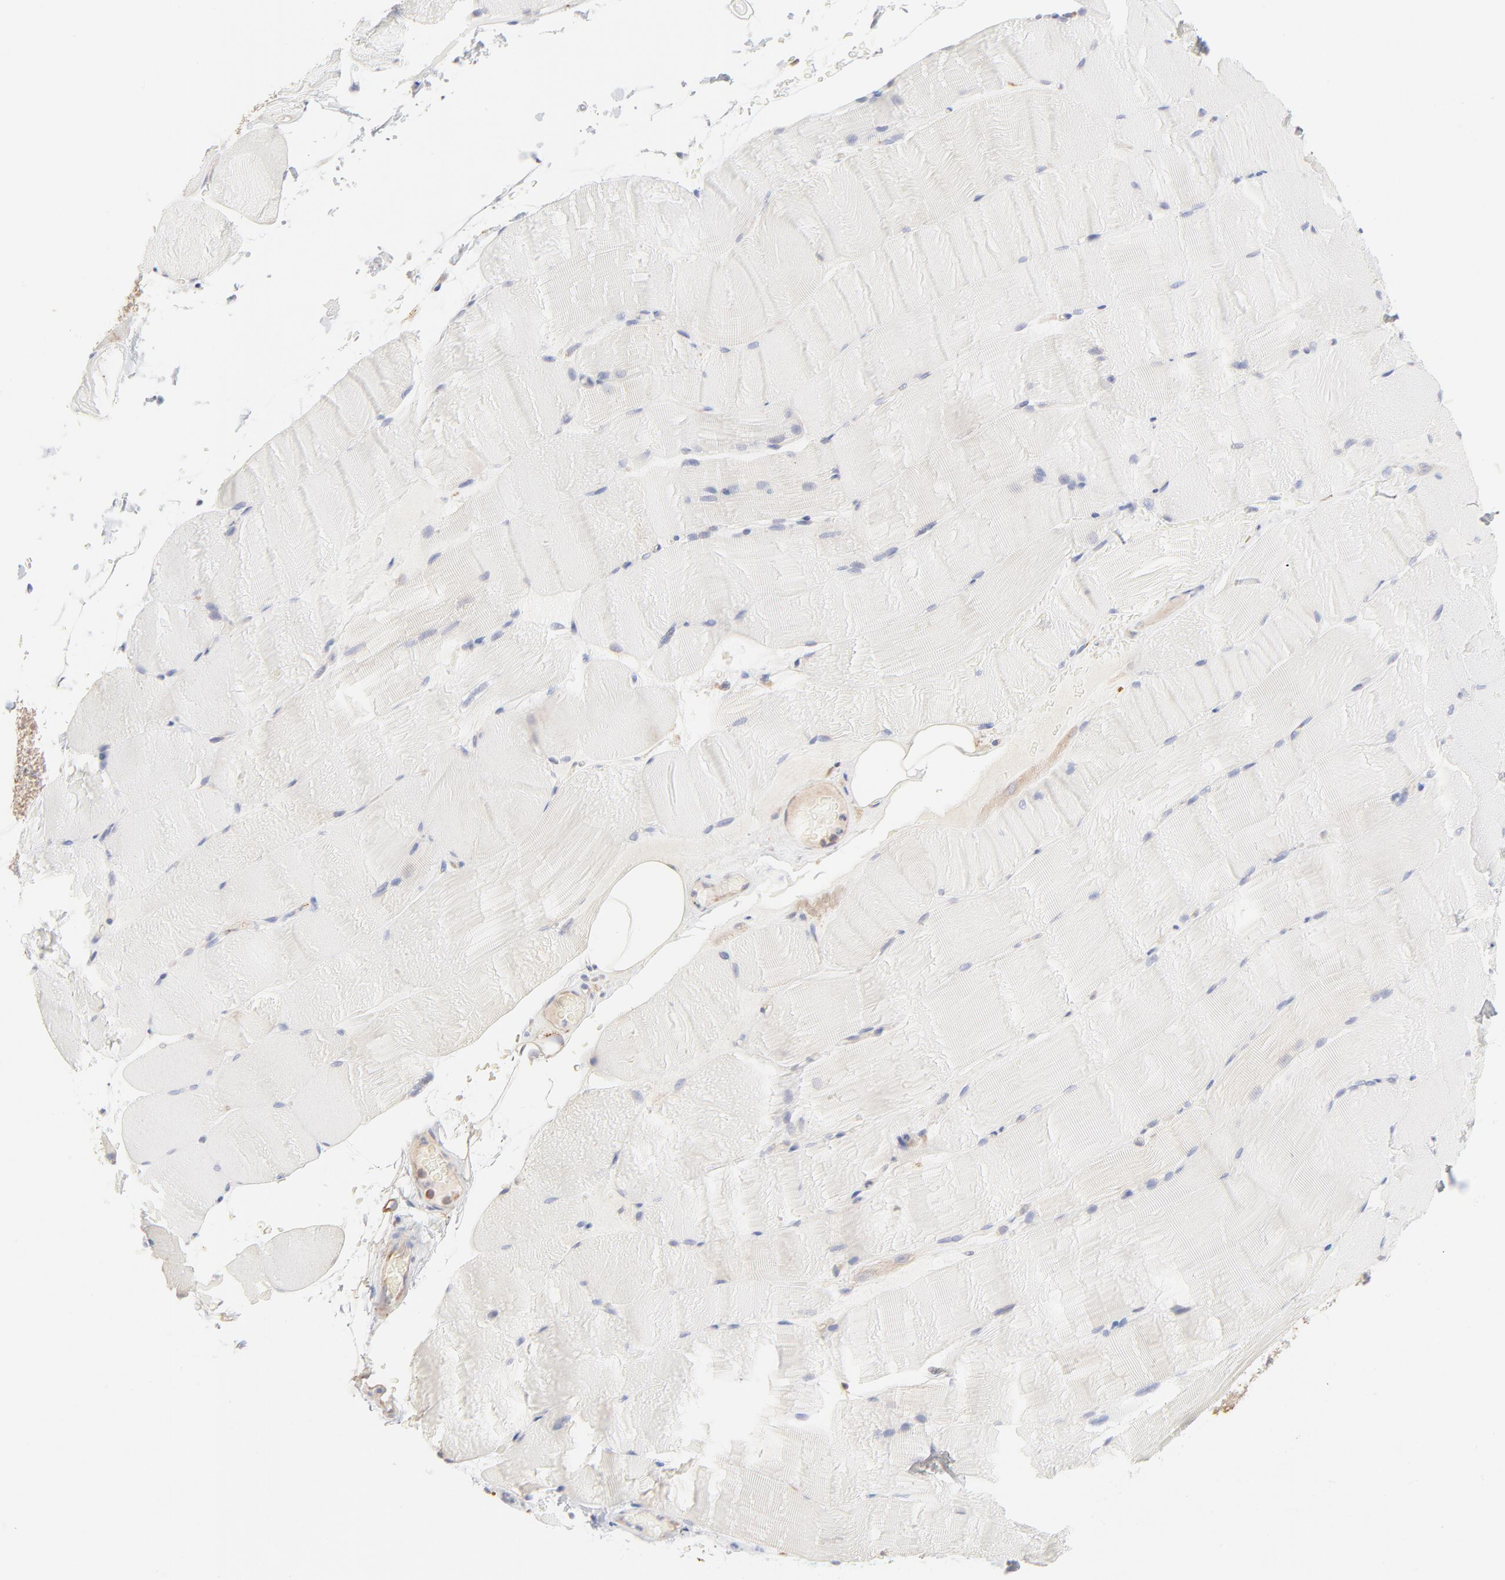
{"staining": {"intensity": "negative", "quantity": "none", "location": "none"}, "tissue": "skeletal muscle", "cell_type": "Myocytes", "image_type": "normal", "snomed": [{"axis": "morphology", "description": "Normal tissue, NOS"}, {"axis": "topography", "description": "Skeletal muscle"}], "caption": "Immunohistochemistry (IHC) image of normal skeletal muscle stained for a protein (brown), which shows no staining in myocytes.", "gene": "RPS21", "patient": {"sex": "female", "age": 37}}